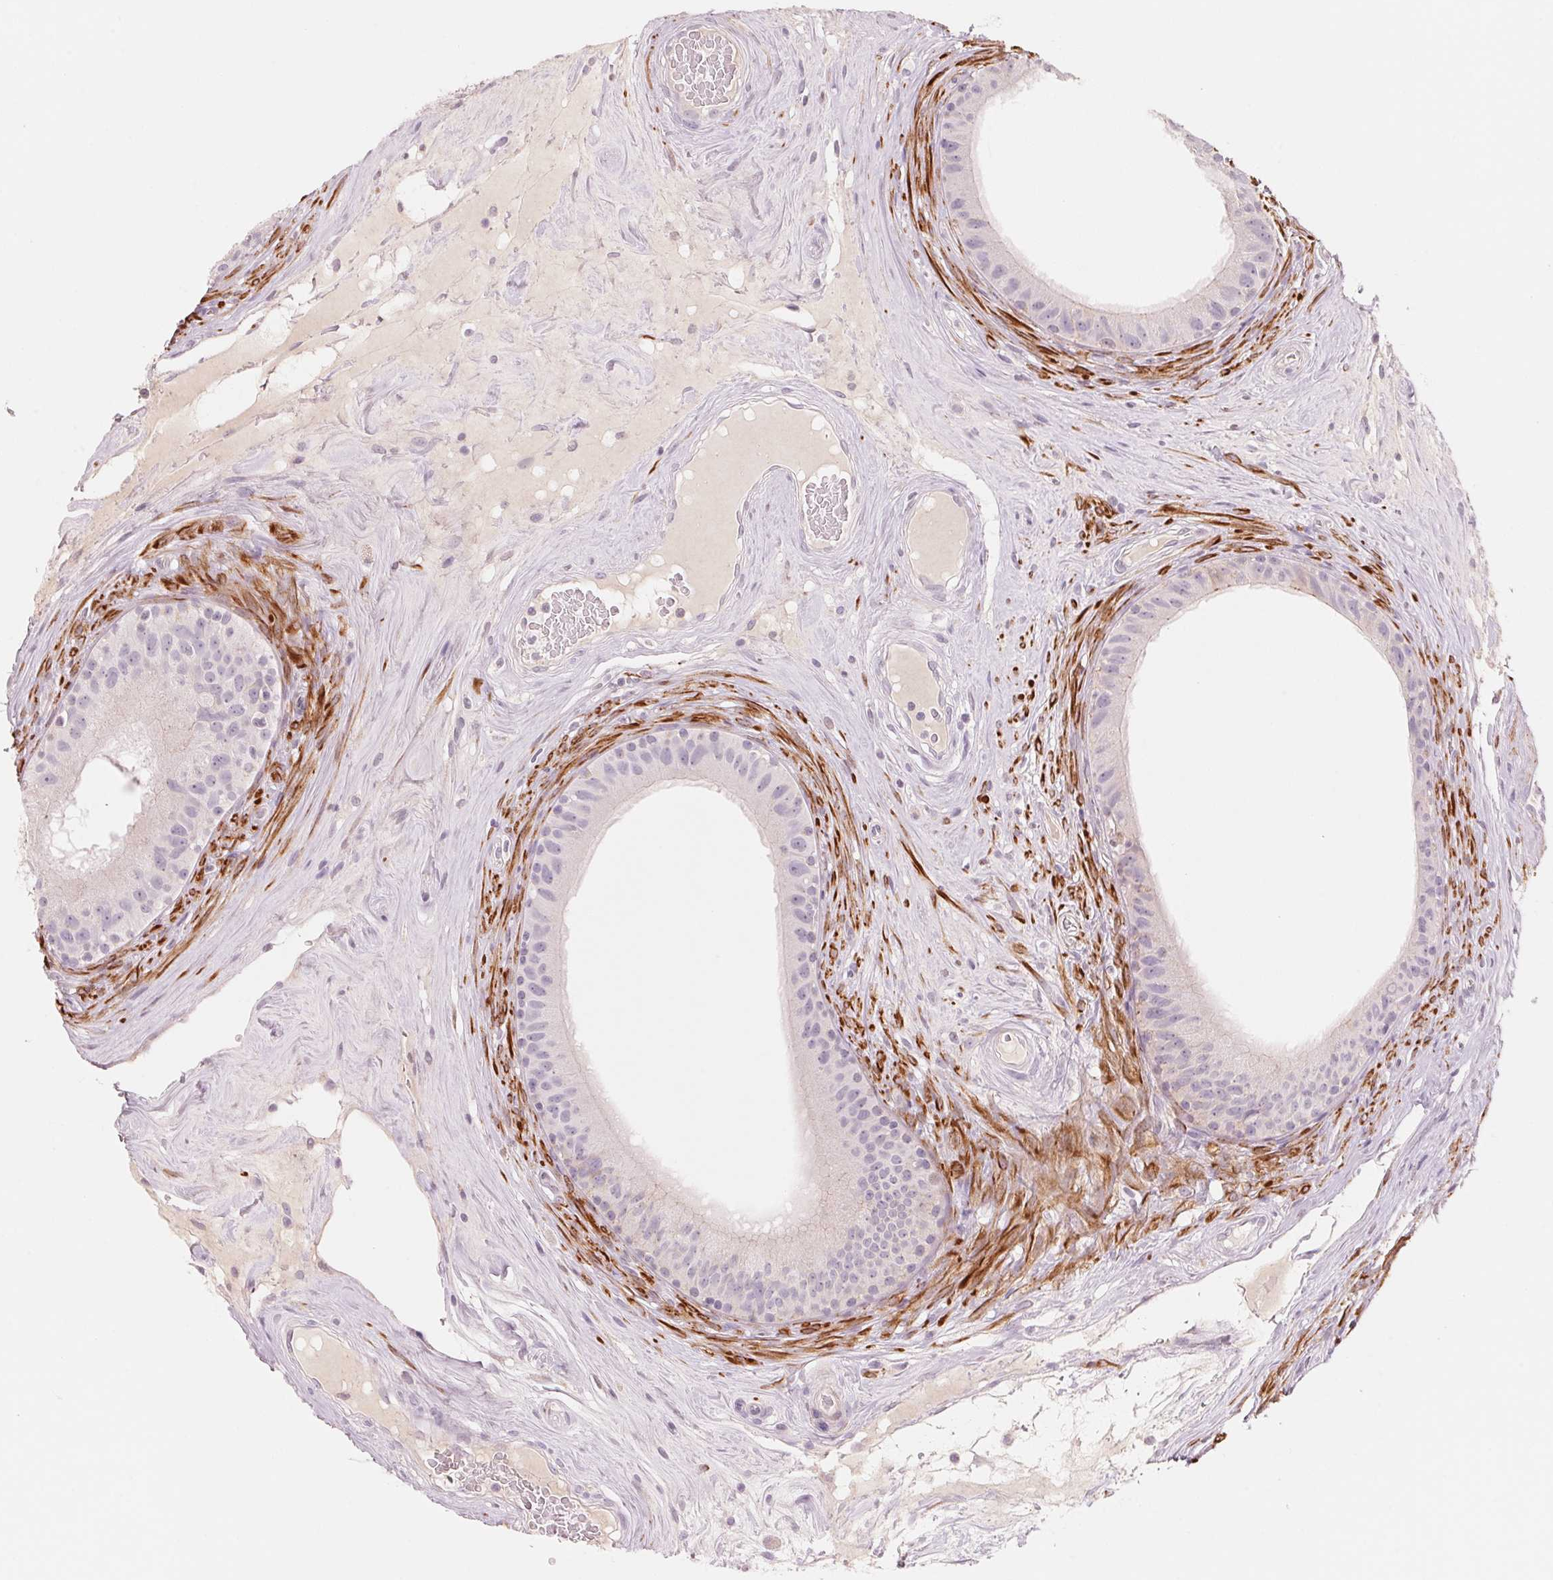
{"staining": {"intensity": "negative", "quantity": "none", "location": "none"}, "tissue": "epididymis", "cell_type": "Glandular cells", "image_type": "normal", "snomed": [{"axis": "morphology", "description": "Normal tissue, NOS"}, {"axis": "topography", "description": "Epididymis"}], "caption": "Human epididymis stained for a protein using immunohistochemistry (IHC) reveals no expression in glandular cells.", "gene": "SLC17A4", "patient": {"sex": "male", "age": 59}}